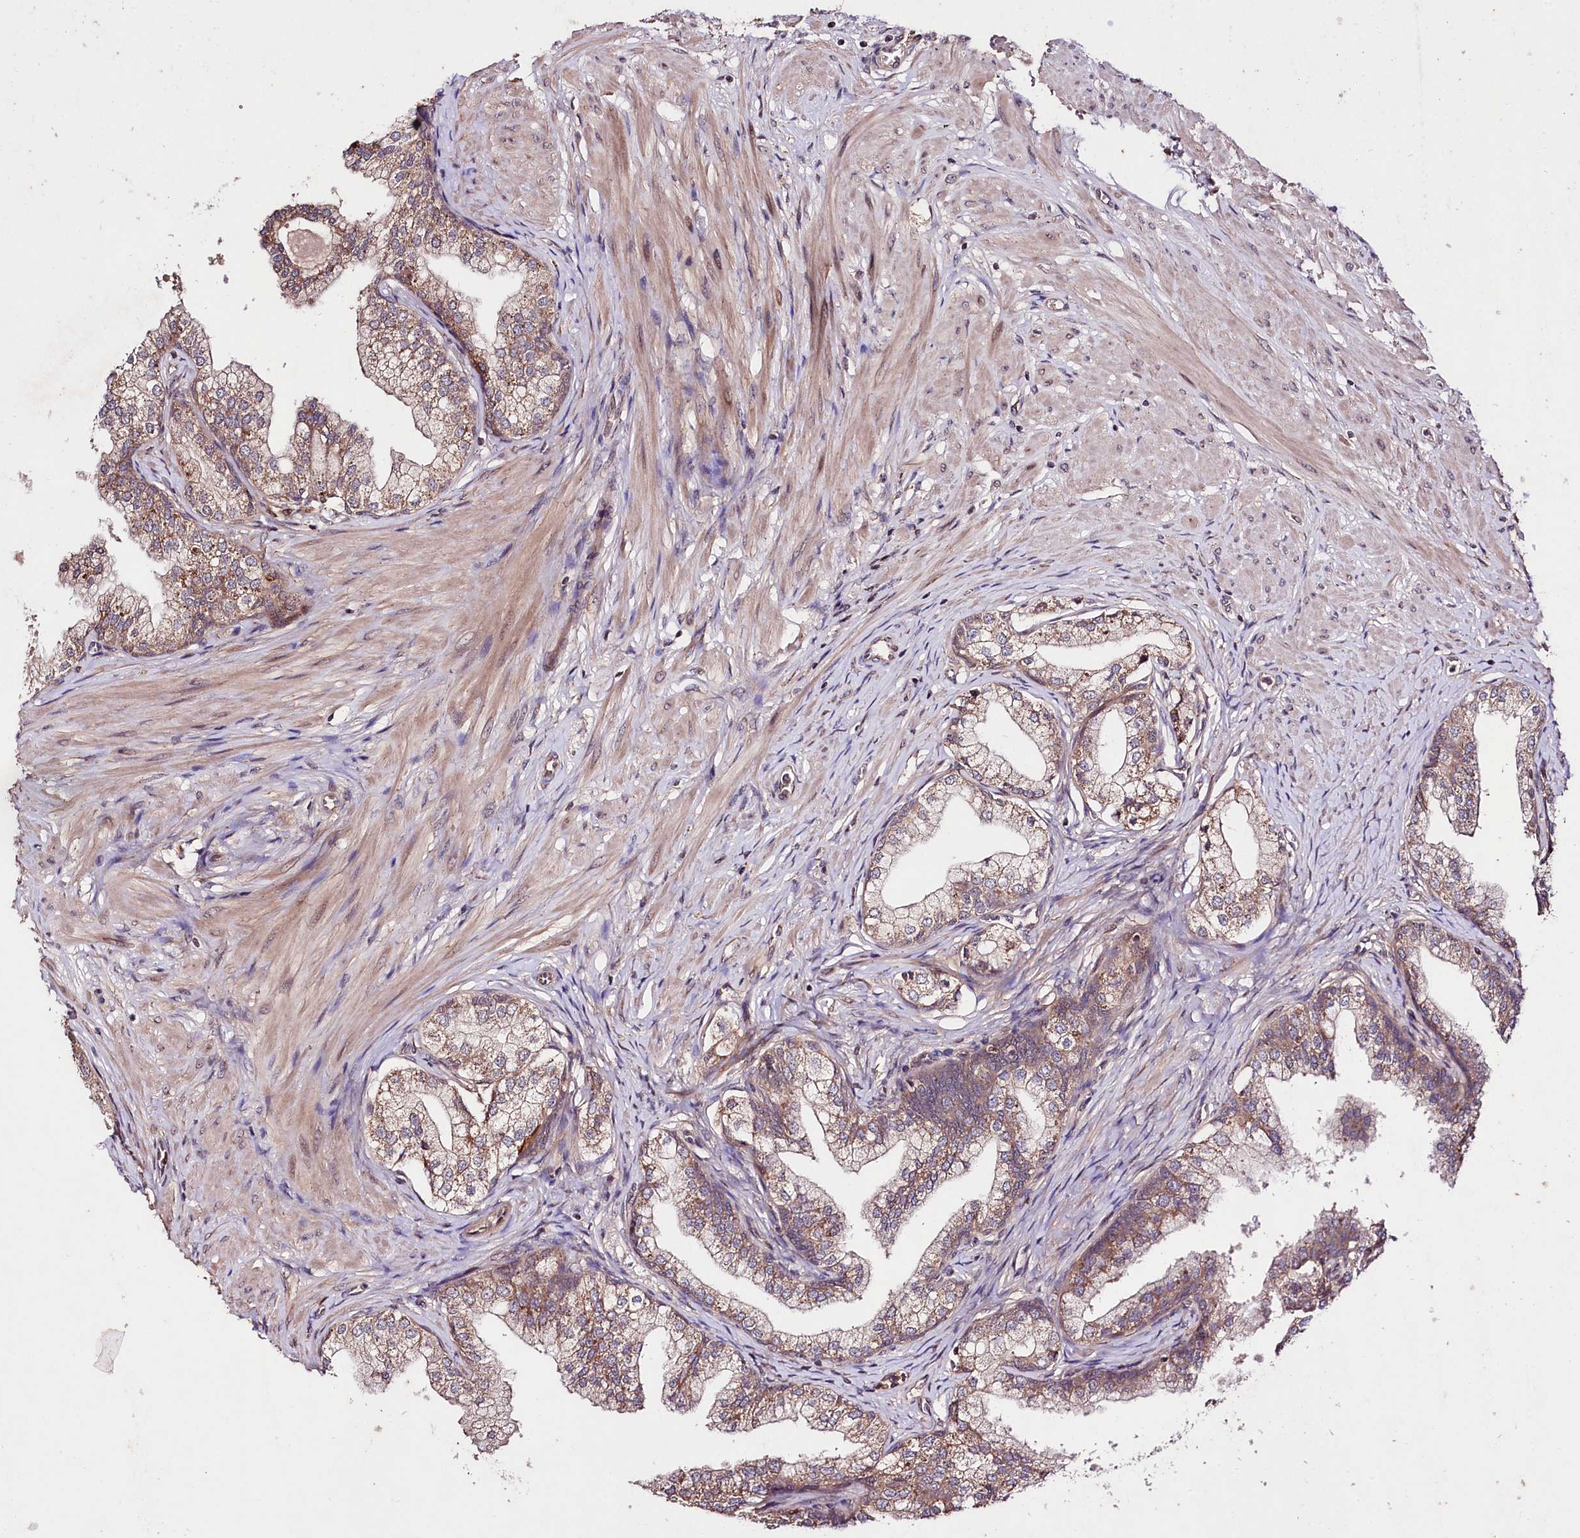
{"staining": {"intensity": "moderate", "quantity": ">75%", "location": "cytoplasmic/membranous"}, "tissue": "prostate", "cell_type": "Glandular cells", "image_type": "normal", "snomed": [{"axis": "morphology", "description": "Normal tissue, NOS"}, {"axis": "topography", "description": "Prostate"}], "caption": "Immunohistochemistry histopathology image of normal prostate: prostate stained using IHC demonstrates medium levels of moderate protein expression localized specifically in the cytoplasmic/membranous of glandular cells, appearing as a cytoplasmic/membranous brown color.", "gene": "TNPO3", "patient": {"sex": "male", "age": 60}}